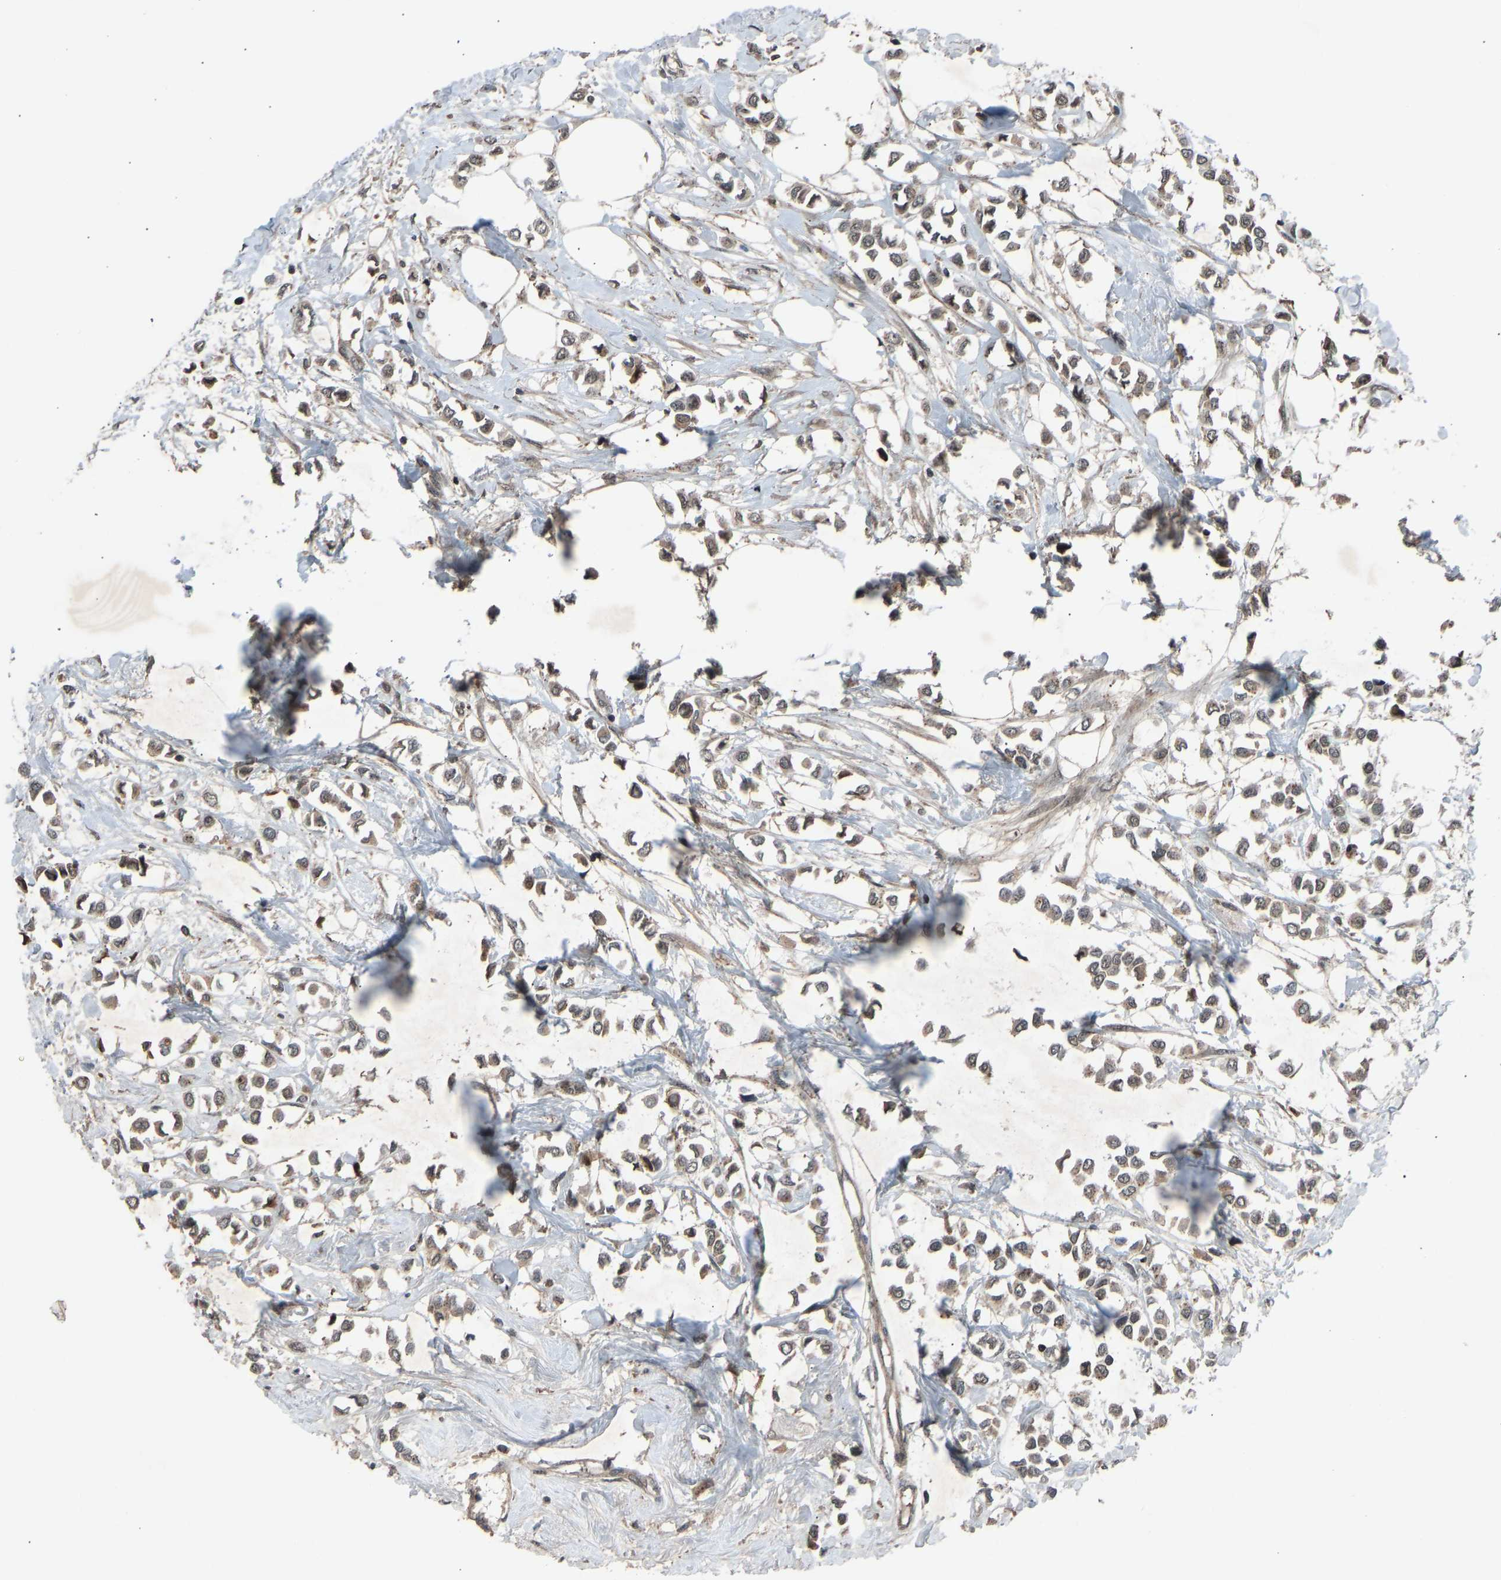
{"staining": {"intensity": "weak", "quantity": ">75%", "location": "cytoplasmic/membranous"}, "tissue": "breast cancer", "cell_type": "Tumor cells", "image_type": "cancer", "snomed": [{"axis": "morphology", "description": "Lobular carcinoma"}, {"axis": "topography", "description": "Breast"}], "caption": "Immunohistochemical staining of breast lobular carcinoma reveals low levels of weak cytoplasmic/membranous staining in approximately >75% of tumor cells.", "gene": "SLC43A1", "patient": {"sex": "female", "age": 51}}